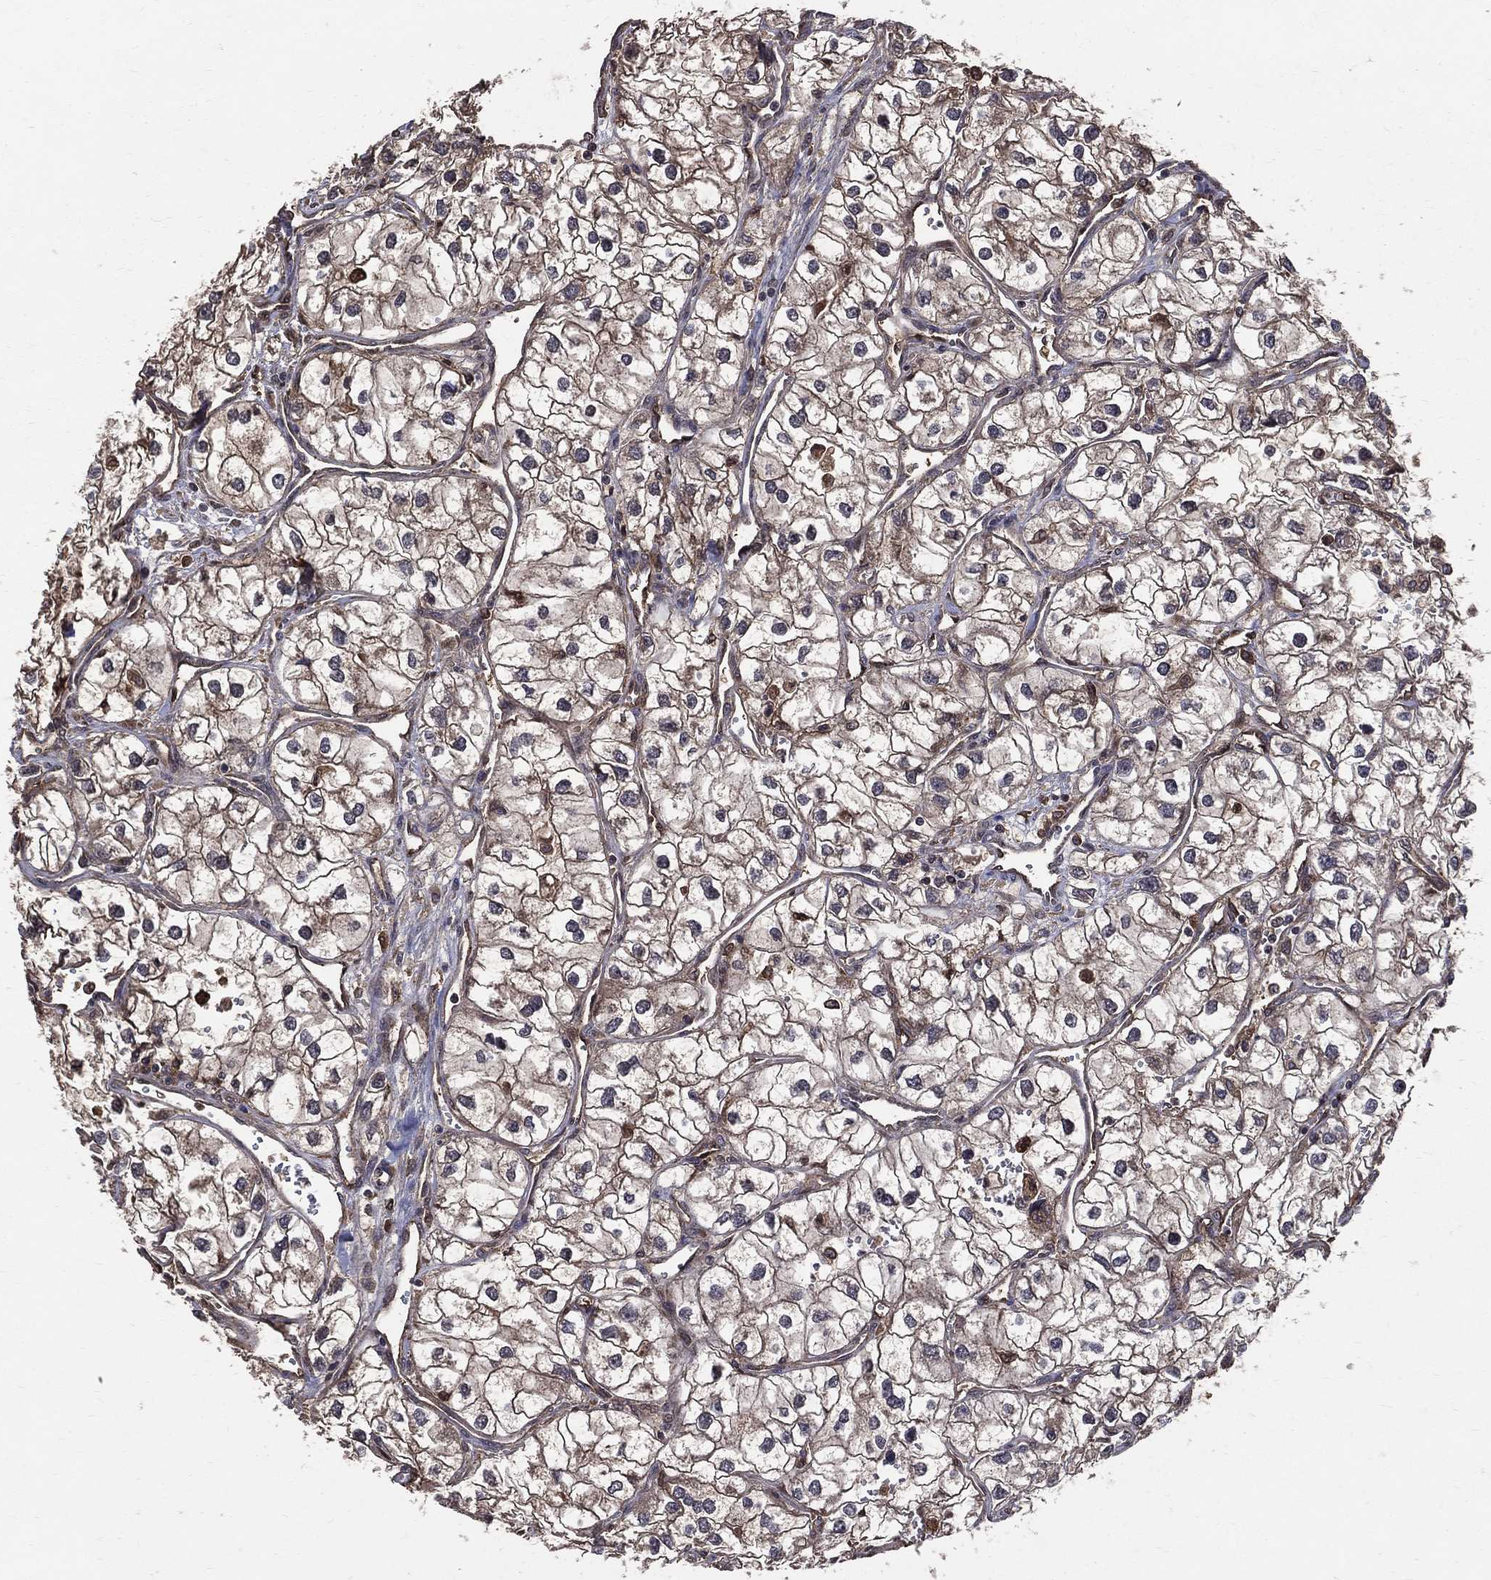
{"staining": {"intensity": "moderate", "quantity": "25%-75%", "location": "cytoplasmic/membranous"}, "tissue": "renal cancer", "cell_type": "Tumor cells", "image_type": "cancer", "snomed": [{"axis": "morphology", "description": "Adenocarcinoma, NOS"}, {"axis": "topography", "description": "Kidney"}], "caption": "Immunohistochemical staining of human renal adenocarcinoma exhibits medium levels of moderate cytoplasmic/membranous positivity in about 25%-75% of tumor cells.", "gene": "DPYSL2", "patient": {"sex": "male", "age": 59}}